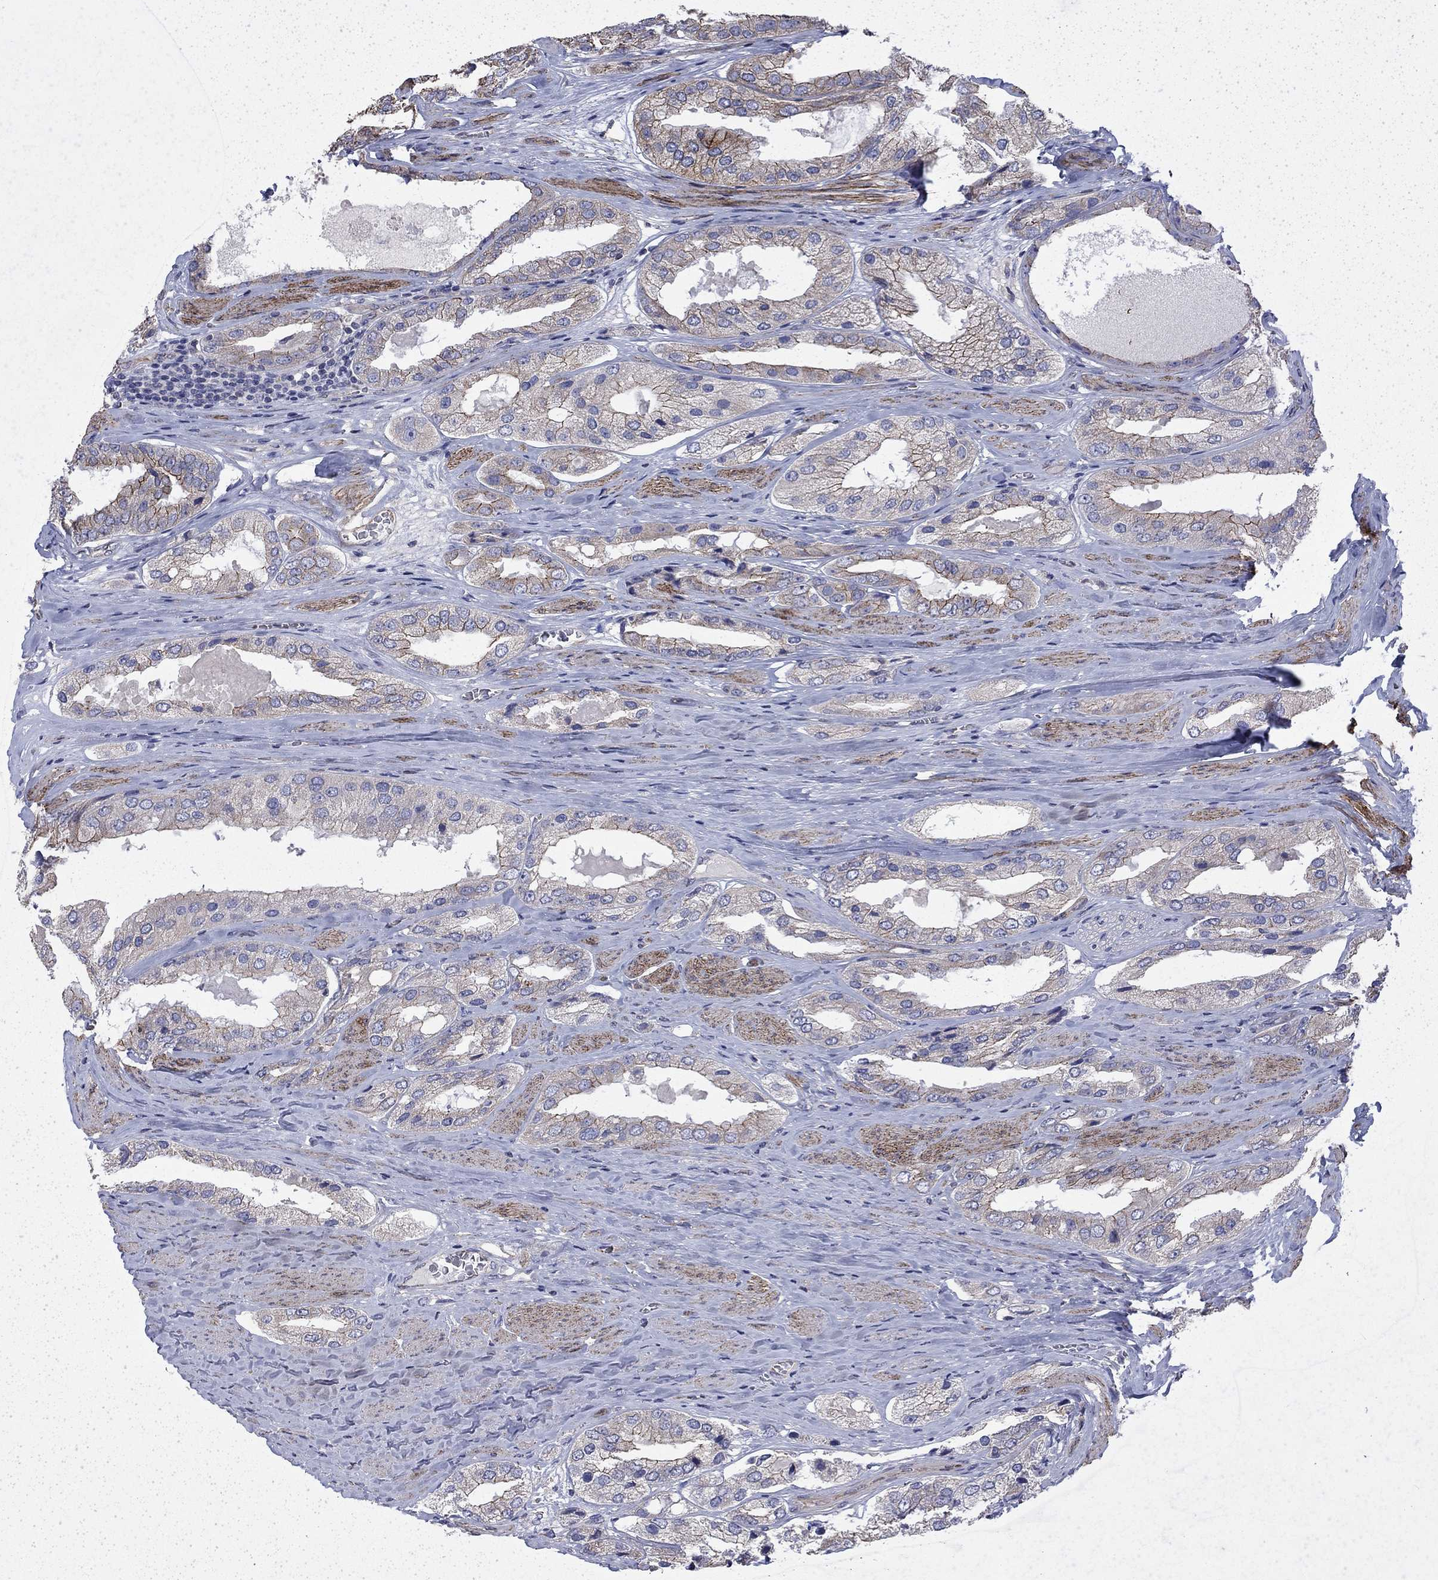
{"staining": {"intensity": "strong", "quantity": "<25%", "location": "cytoplasmic/membranous"}, "tissue": "prostate cancer", "cell_type": "Tumor cells", "image_type": "cancer", "snomed": [{"axis": "morphology", "description": "Adenocarcinoma, Low grade"}, {"axis": "topography", "description": "Prostate"}], "caption": "Strong cytoplasmic/membranous protein staining is appreciated in about <25% of tumor cells in prostate low-grade adenocarcinoma. (IHC, brightfield microscopy, high magnification).", "gene": "DTNA", "patient": {"sex": "male", "age": 69}}